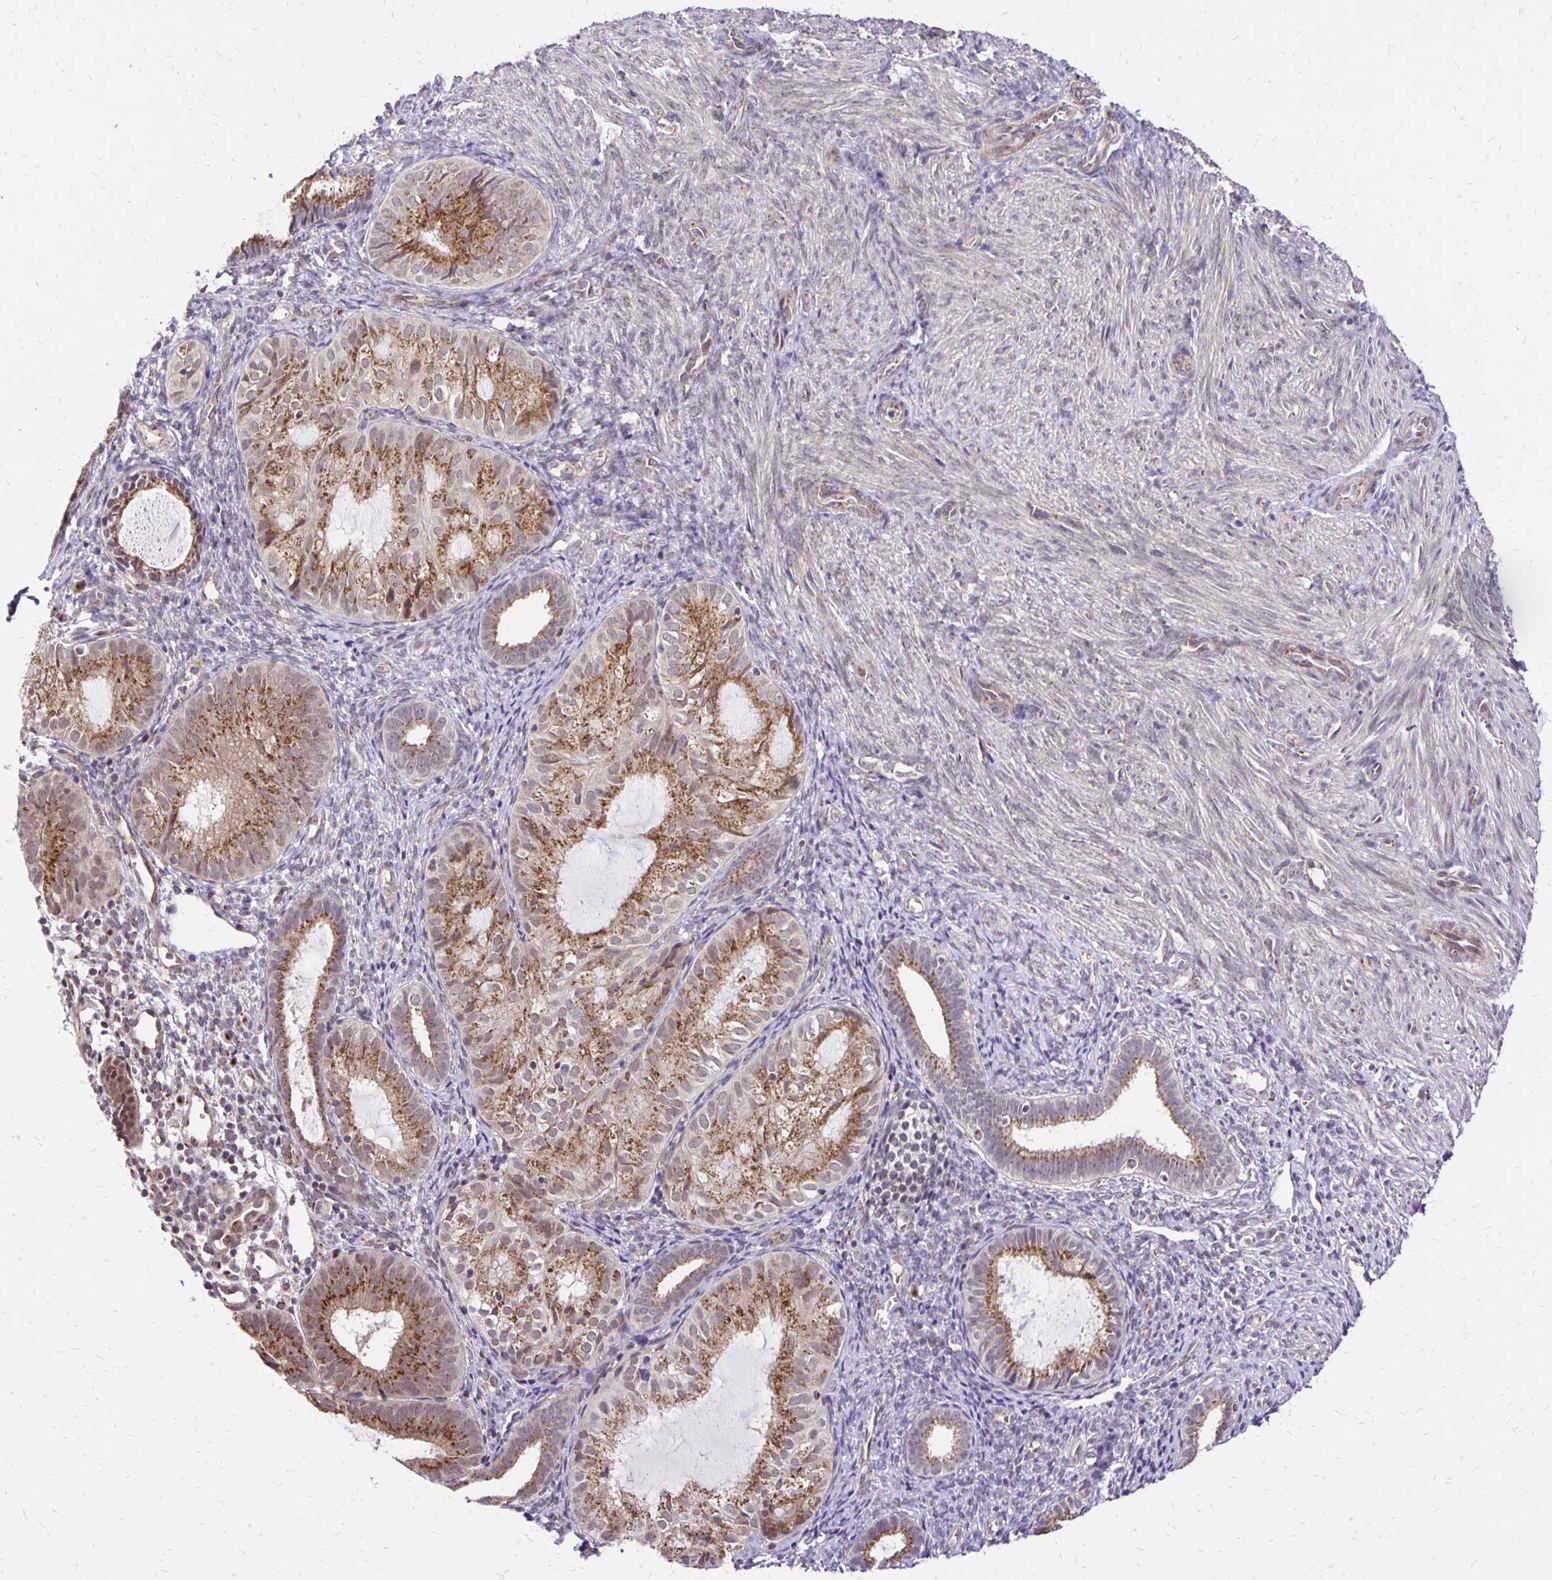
{"staining": {"intensity": "moderate", "quantity": ">75%", "location": "cytoplasmic/membranous"}, "tissue": "endometrial cancer", "cell_type": "Tumor cells", "image_type": "cancer", "snomed": [{"axis": "morphology", "description": "Normal tissue, NOS"}, {"axis": "morphology", "description": "Adenocarcinoma, NOS"}, {"axis": "topography", "description": "Smooth muscle"}, {"axis": "topography", "description": "Endometrium"}, {"axis": "topography", "description": "Myometrium, NOS"}], "caption": "This is an image of immunohistochemistry (IHC) staining of endometrial cancer, which shows moderate positivity in the cytoplasmic/membranous of tumor cells.", "gene": "GOLGA5", "patient": {"sex": "female", "age": 81}}